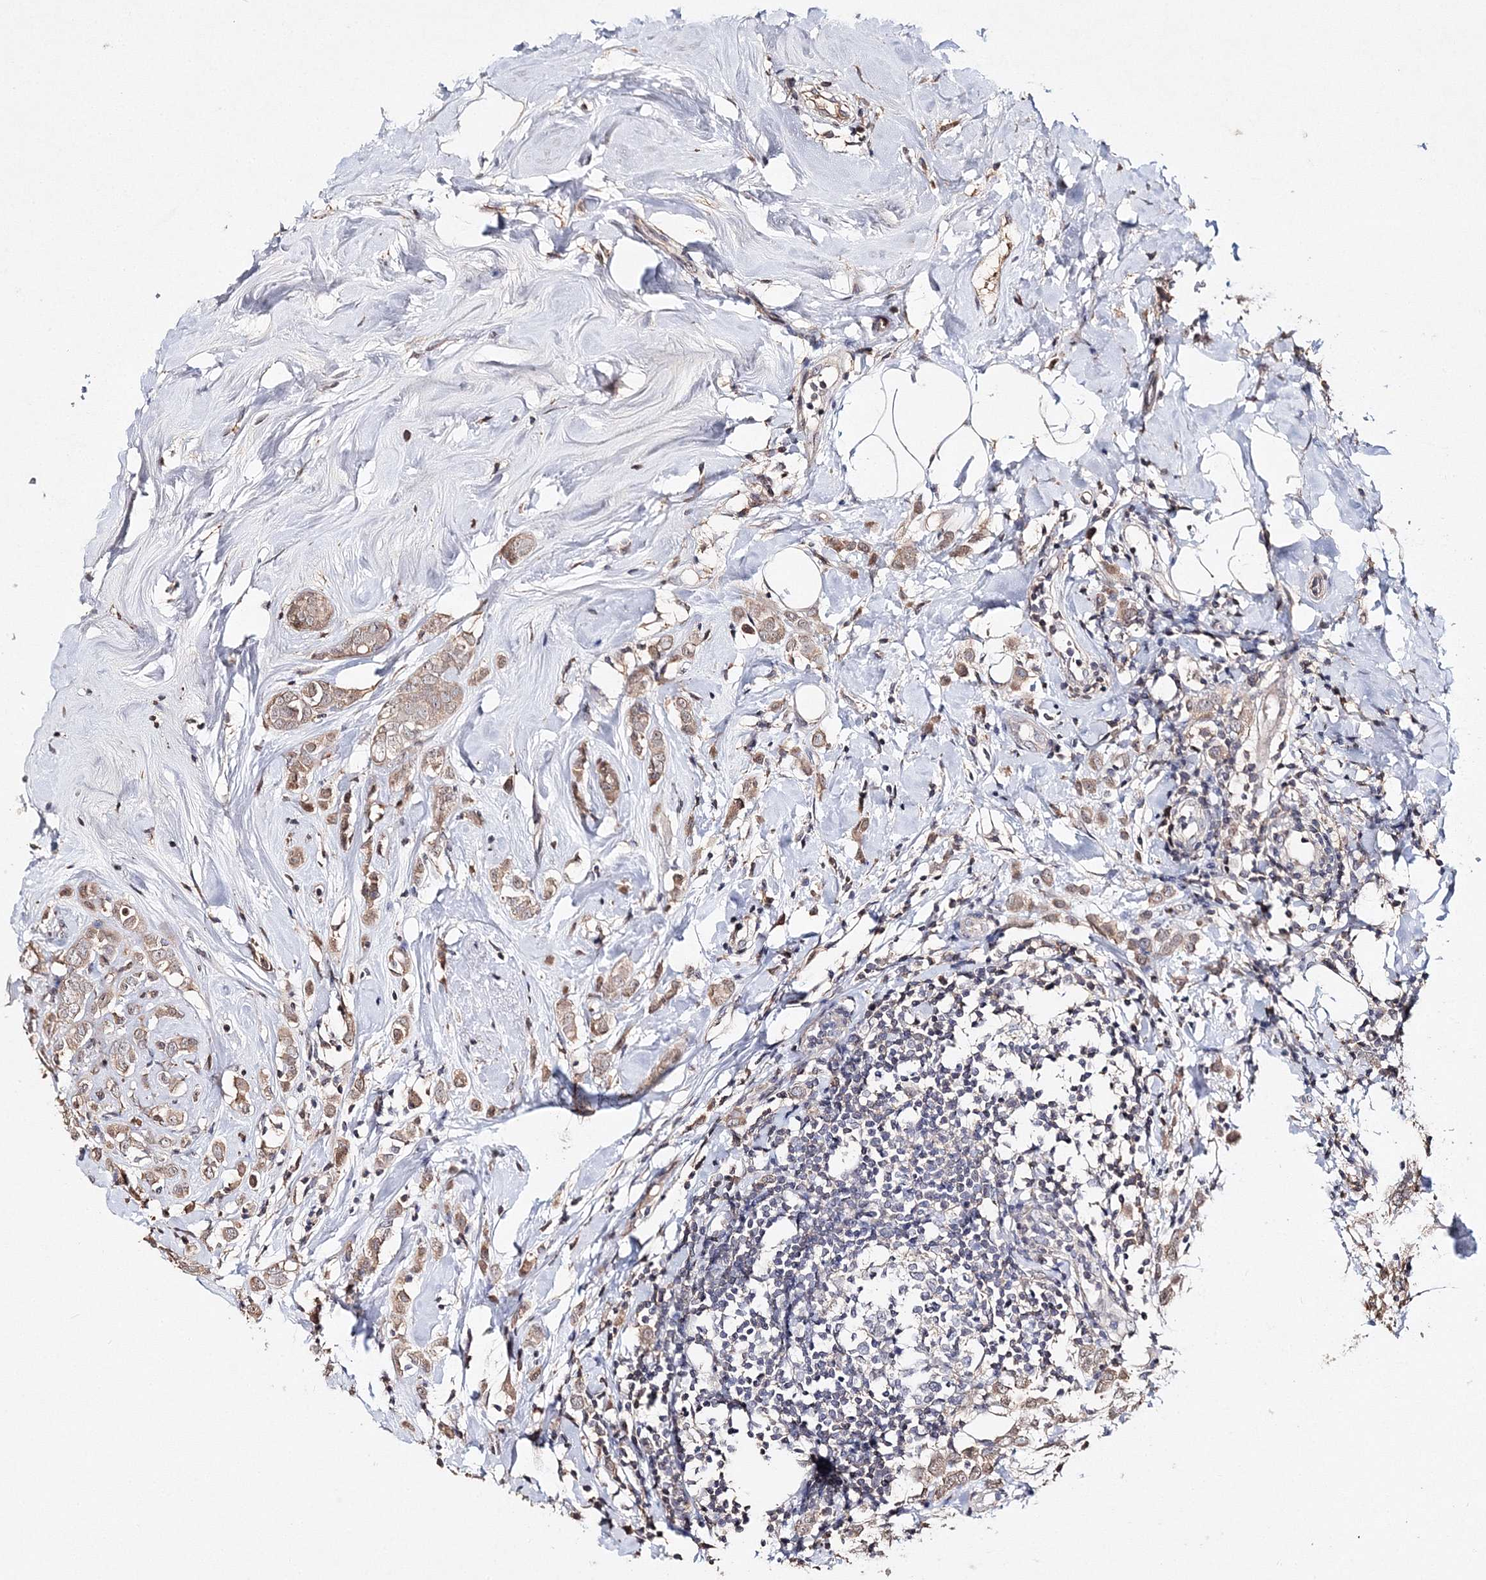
{"staining": {"intensity": "weak", "quantity": ">75%", "location": "cytoplasmic/membranous"}, "tissue": "breast cancer", "cell_type": "Tumor cells", "image_type": "cancer", "snomed": [{"axis": "morphology", "description": "Lobular carcinoma"}, {"axis": "topography", "description": "Breast"}], "caption": "An IHC image of tumor tissue is shown. Protein staining in brown labels weak cytoplasmic/membranous positivity in lobular carcinoma (breast) within tumor cells. The protein of interest is shown in brown color, while the nuclei are stained blue.", "gene": "GJB5", "patient": {"sex": "female", "age": 47}}